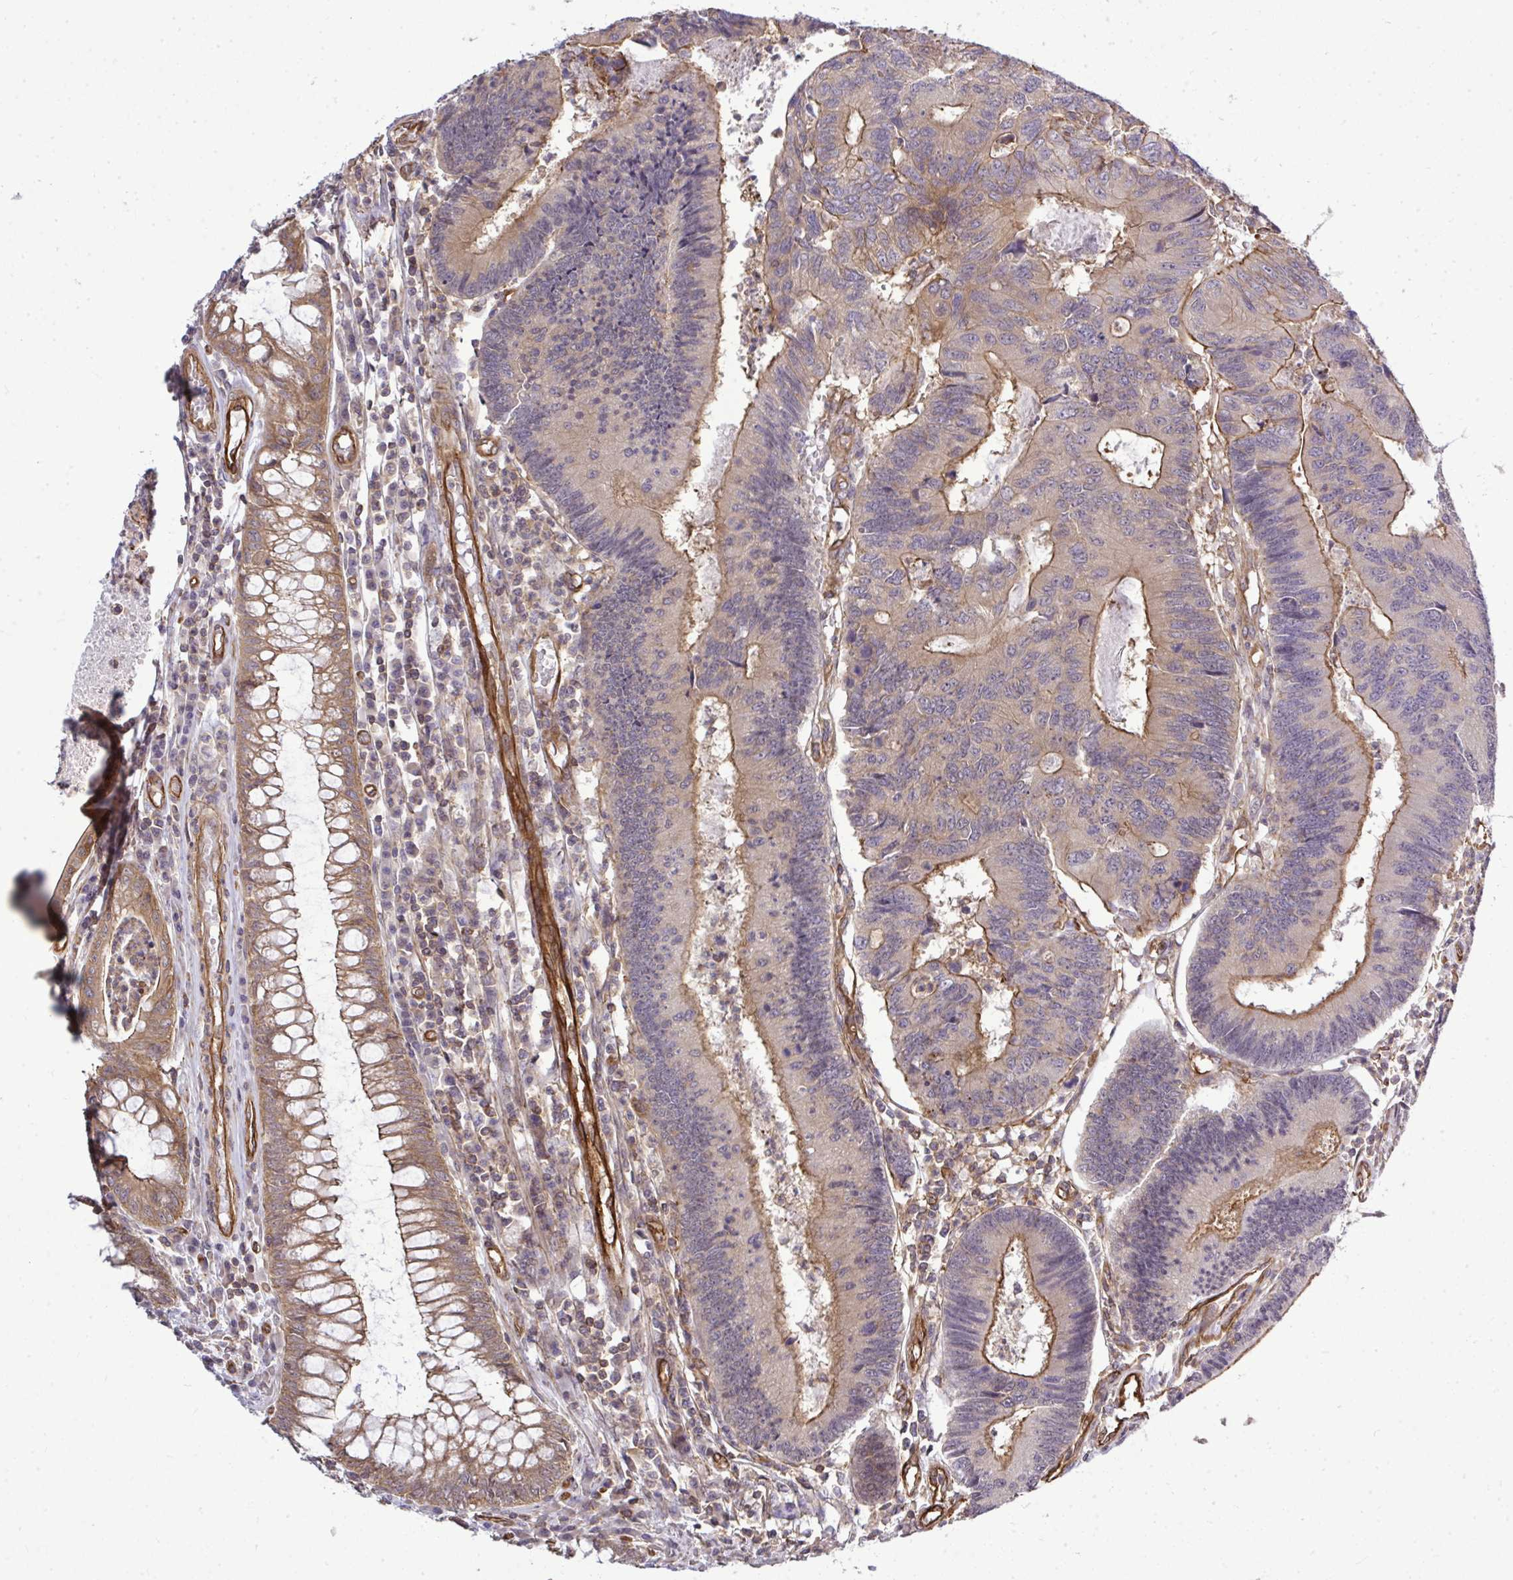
{"staining": {"intensity": "moderate", "quantity": "25%-75%", "location": "cytoplasmic/membranous"}, "tissue": "colorectal cancer", "cell_type": "Tumor cells", "image_type": "cancer", "snomed": [{"axis": "morphology", "description": "Adenocarcinoma, NOS"}, {"axis": "topography", "description": "Colon"}], "caption": "Colorectal cancer (adenocarcinoma) tissue displays moderate cytoplasmic/membranous expression in about 25%-75% of tumor cells", "gene": "FUT10", "patient": {"sex": "female", "age": 67}}